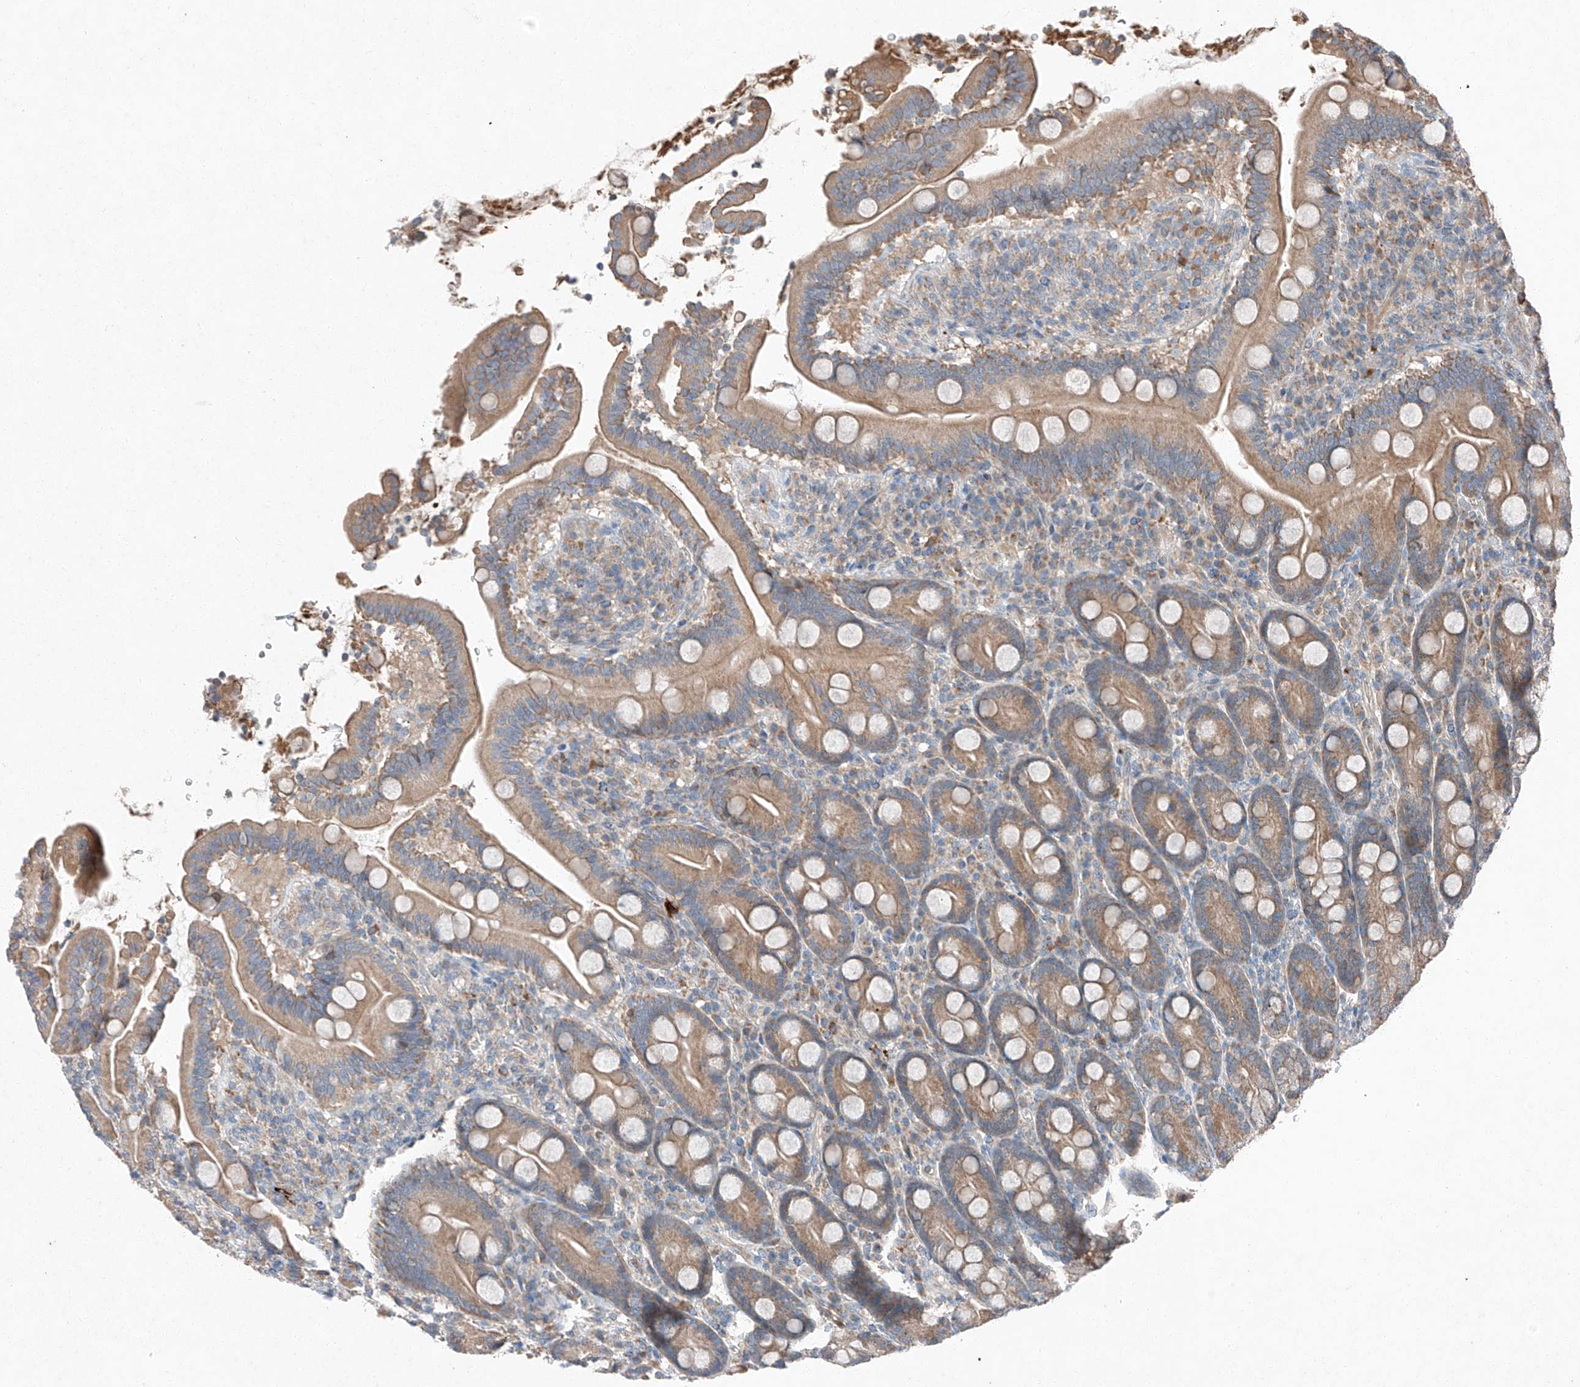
{"staining": {"intensity": "moderate", "quantity": ">75%", "location": "cytoplasmic/membranous"}, "tissue": "duodenum", "cell_type": "Glandular cells", "image_type": "normal", "snomed": [{"axis": "morphology", "description": "Normal tissue, NOS"}, {"axis": "topography", "description": "Duodenum"}], "caption": "IHC staining of unremarkable duodenum, which reveals medium levels of moderate cytoplasmic/membranous positivity in about >75% of glandular cells indicating moderate cytoplasmic/membranous protein positivity. The staining was performed using DAB (brown) for protein detection and nuclei were counterstained in hematoxylin (blue).", "gene": "RUSC1", "patient": {"sex": "male", "age": 35}}